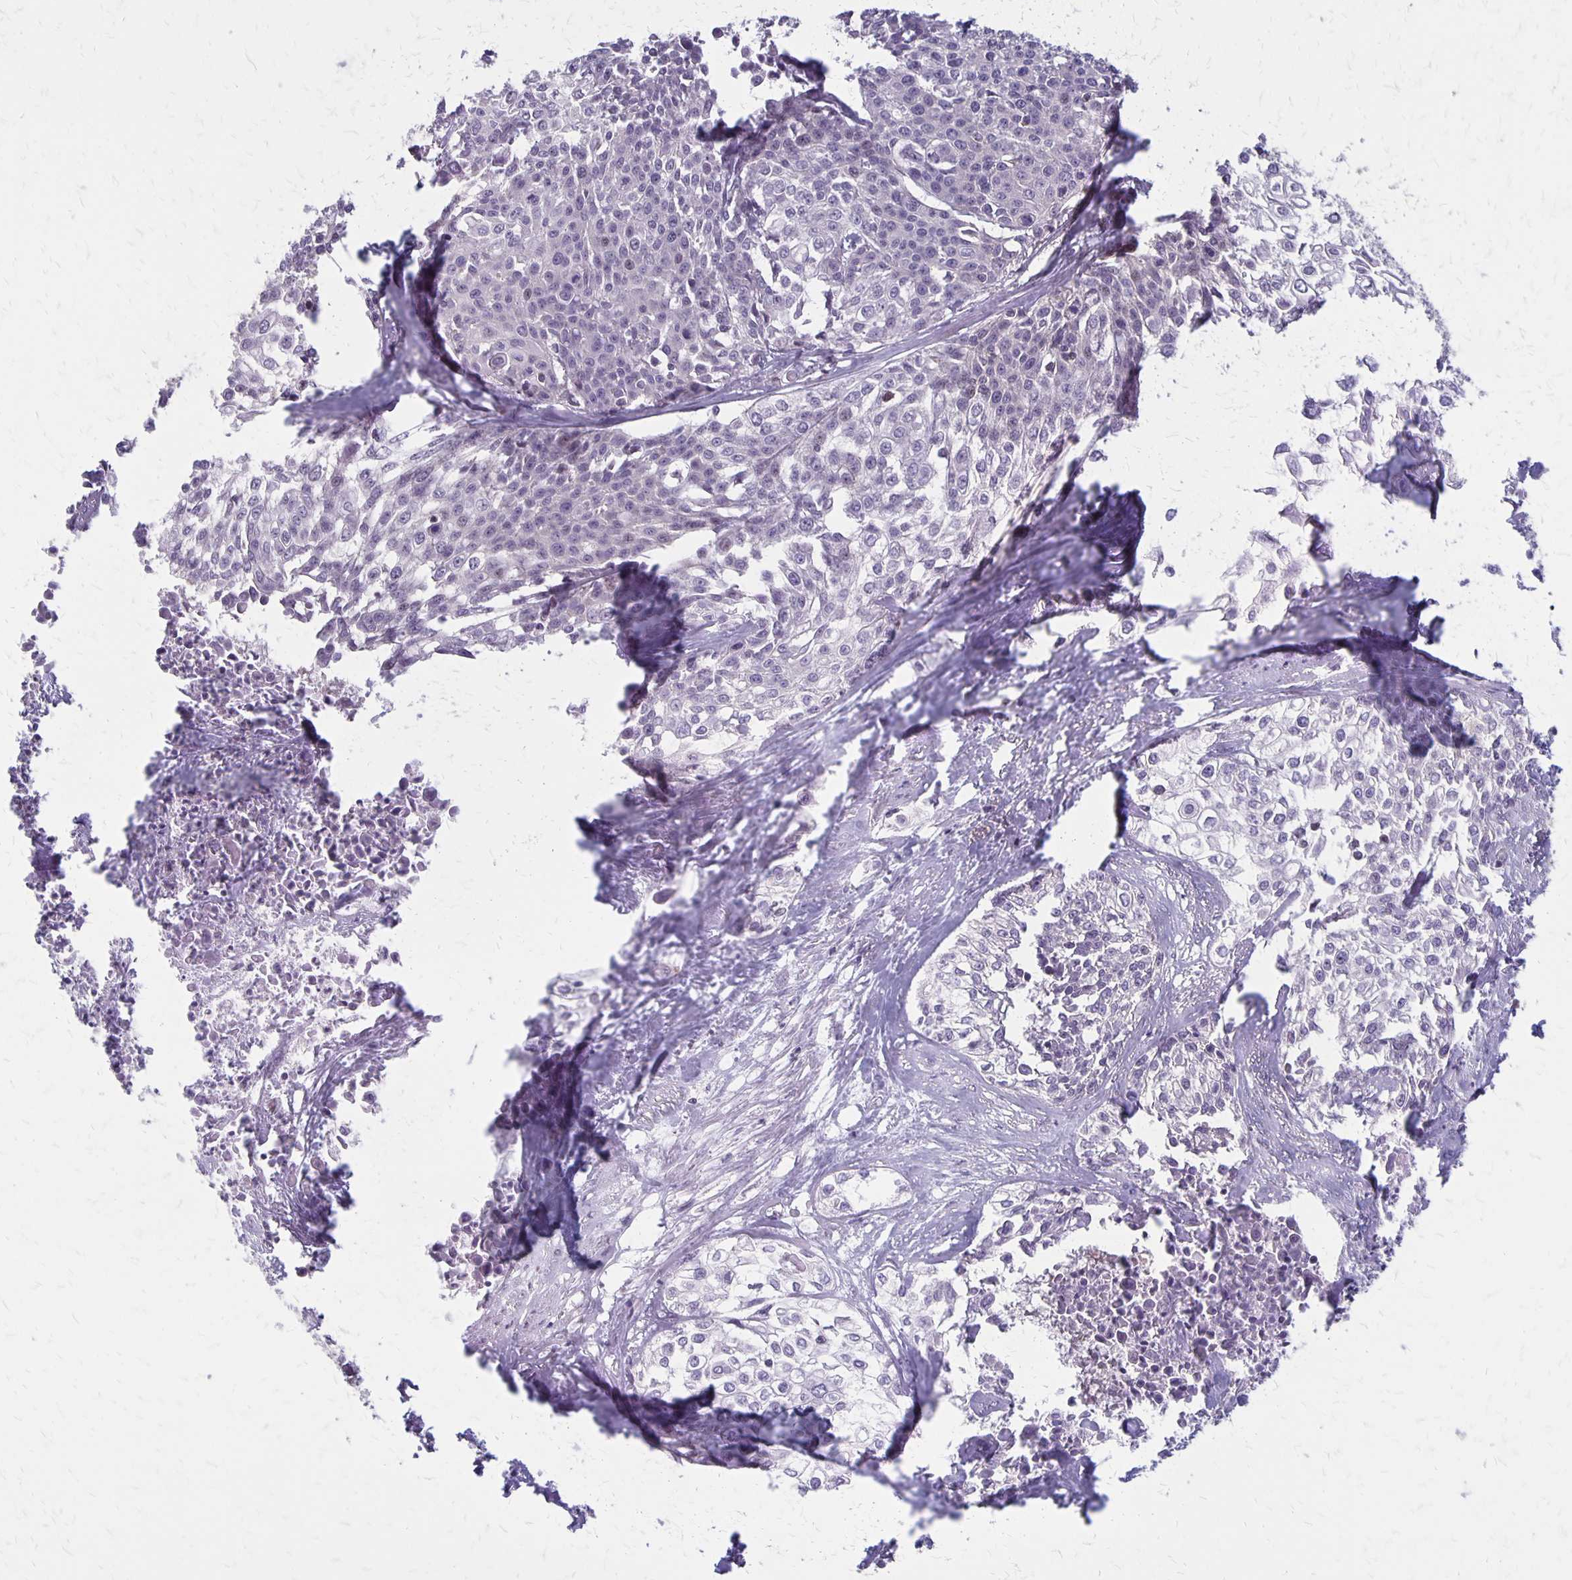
{"staining": {"intensity": "negative", "quantity": "none", "location": "none"}, "tissue": "cervical cancer", "cell_type": "Tumor cells", "image_type": "cancer", "snomed": [{"axis": "morphology", "description": "Squamous cell carcinoma, NOS"}, {"axis": "topography", "description": "Cervix"}], "caption": "Human cervical squamous cell carcinoma stained for a protein using IHC demonstrates no positivity in tumor cells.", "gene": "SEPTIN5", "patient": {"sex": "female", "age": 39}}